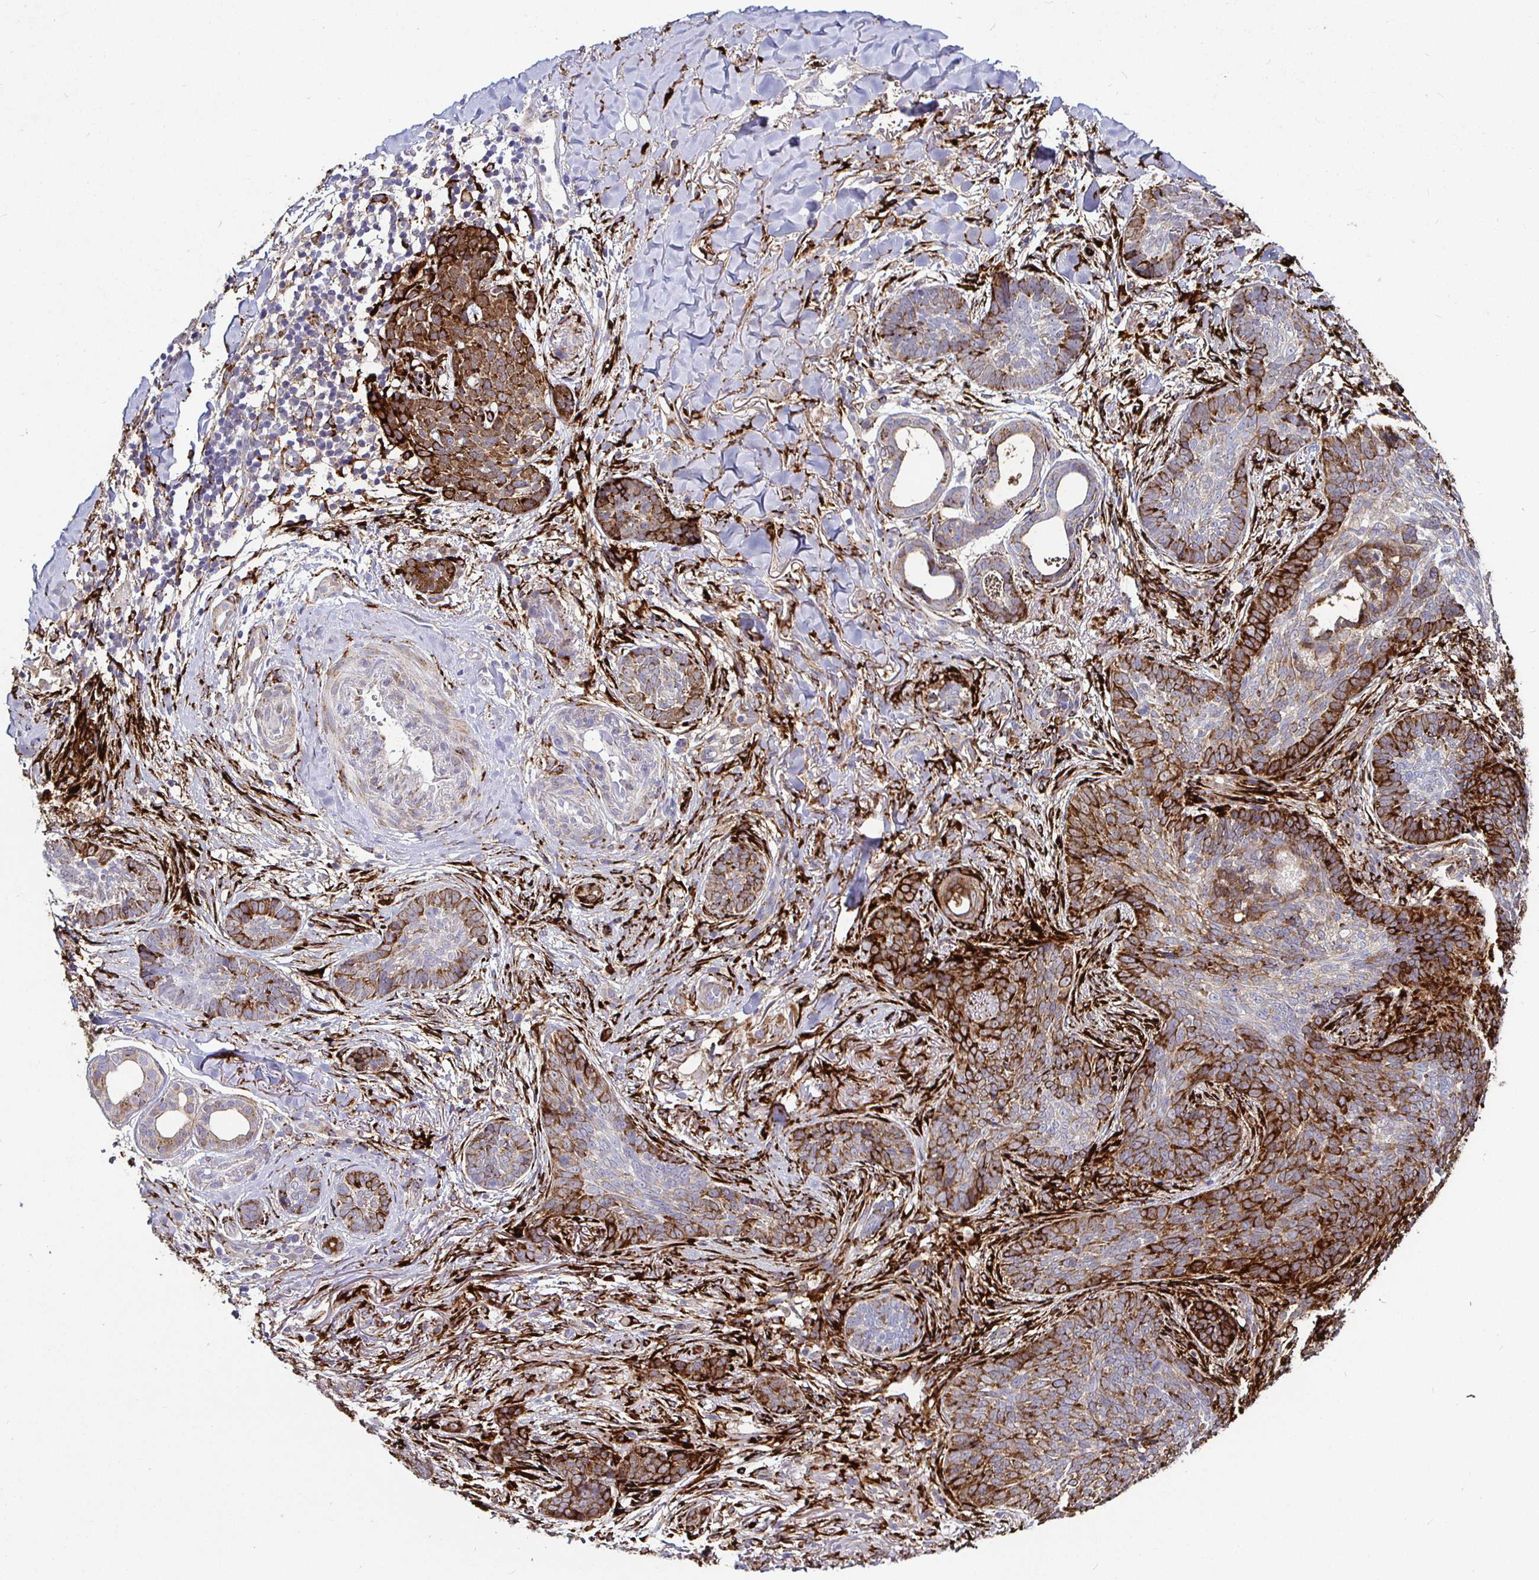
{"staining": {"intensity": "strong", "quantity": ">75%", "location": "cytoplasmic/membranous"}, "tissue": "skin cancer", "cell_type": "Tumor cells", "image_type": "cancer", "snomed": [{"axis": "morphology", "description": "Basal cell carcinoma"}, {"axis": "topography", "description": "Skin"}, {"axis": "topography", "description": "Skin of face"}], "caption": "Human skin cancer stained with a brown dye shows strong cytoplasmic/membranous positive expression in about >75% of tumor cells.", "gene": "P4HA2", "patient": {"sex": "male", "age": 88}}